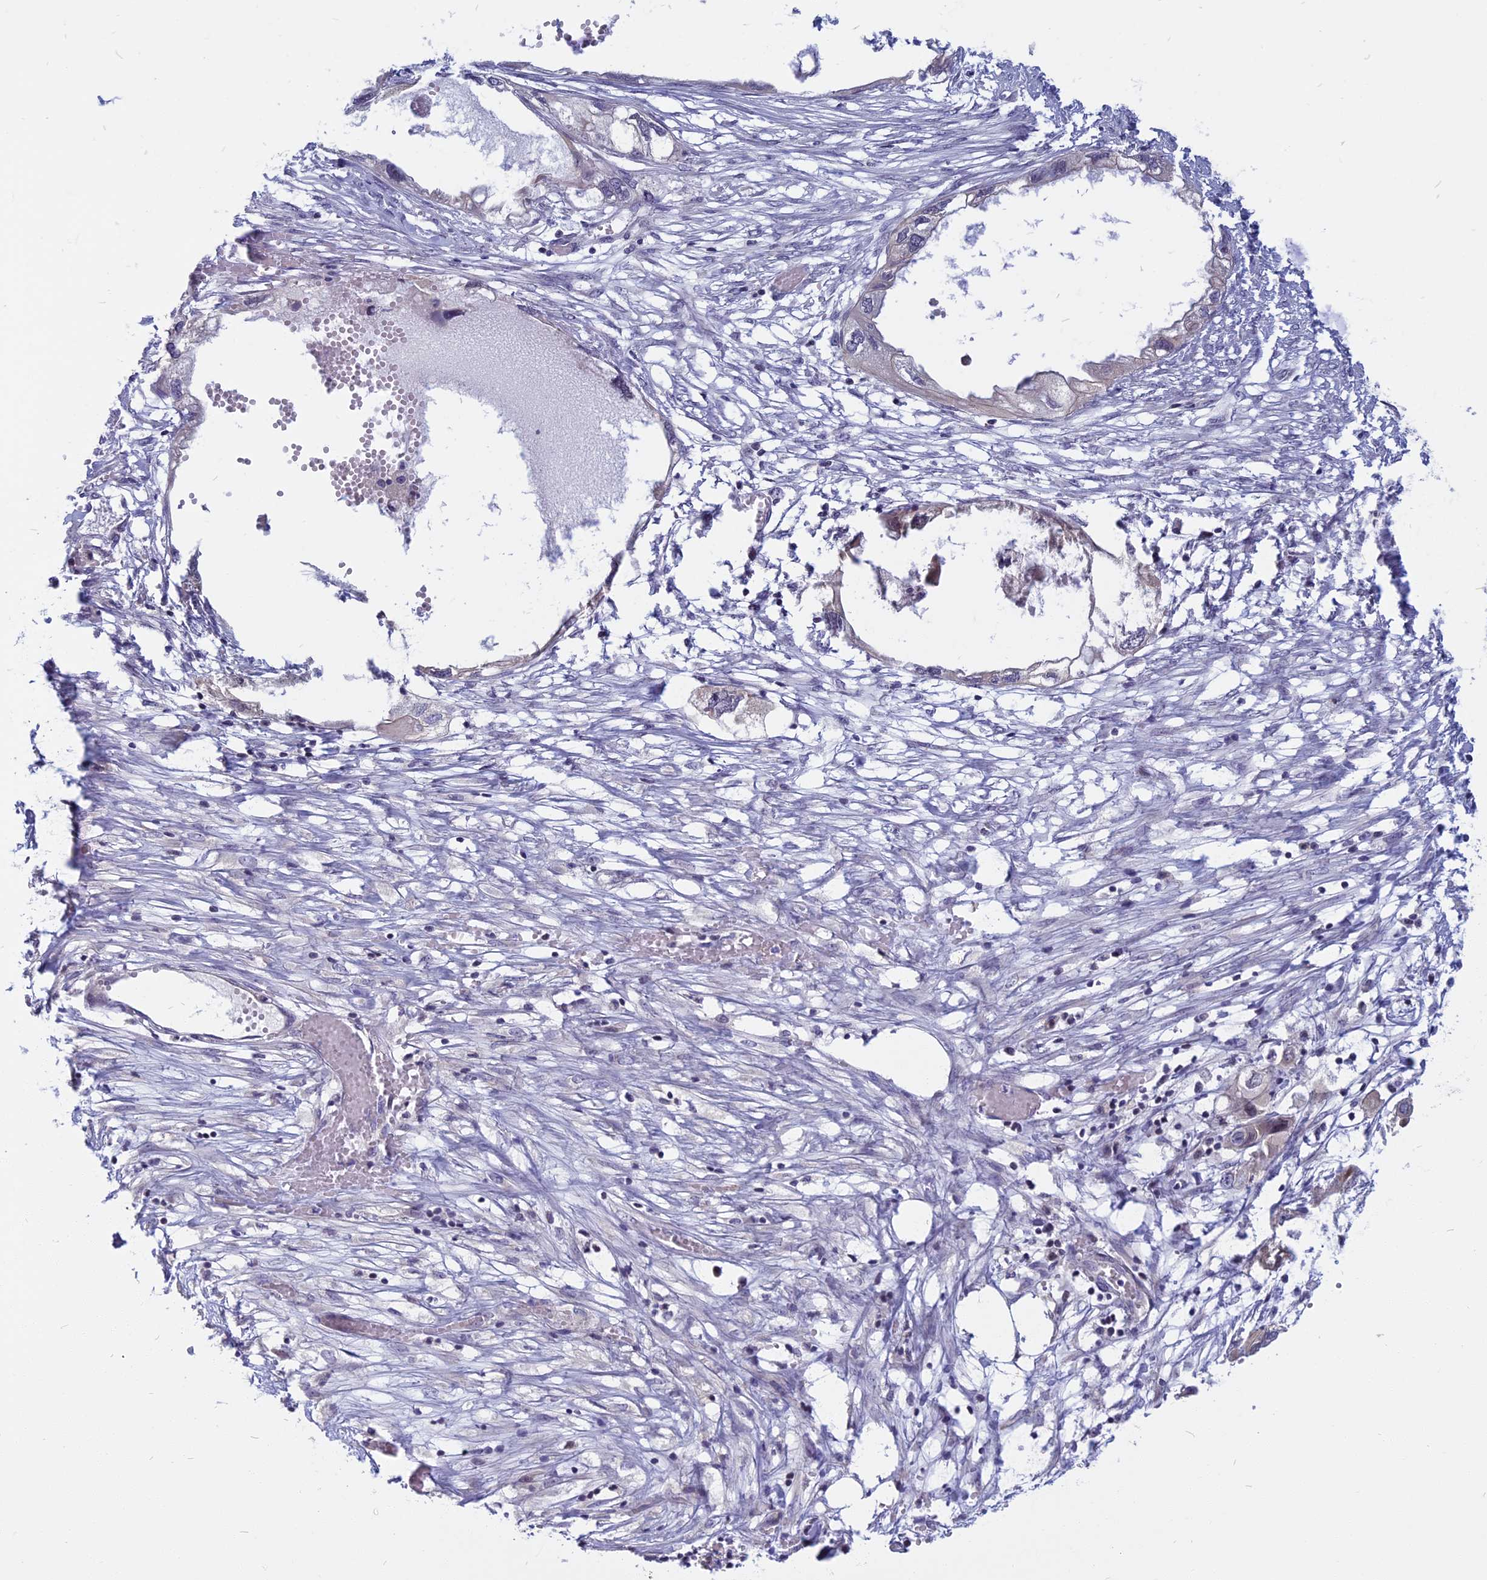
{"staining": {"intensity": "weak", "quantity": "<25%", "location": "nuclear"}, "tissue": "endometrial cancer", "cell_type": "Tumor cells", "image_type": "cancer", "snomed": [{"axis": "morphology", "description": "Adenocarcinoma, NOS"}, {"axis": "morphology", "description": "Adenocarcinoma, metastatic, NOS"}, {"axis": "topography", "description": "Adipose tissue"}, {"axis": "topography", "description": "Endometrium"}], "caption": "Endometrial metastatic adenocarcinoma was stained to show a protein in brown. There is no significant positivity in tumor cells.", "gene": "CCDC113", "patient": {"sex": "female", "age": 67}}